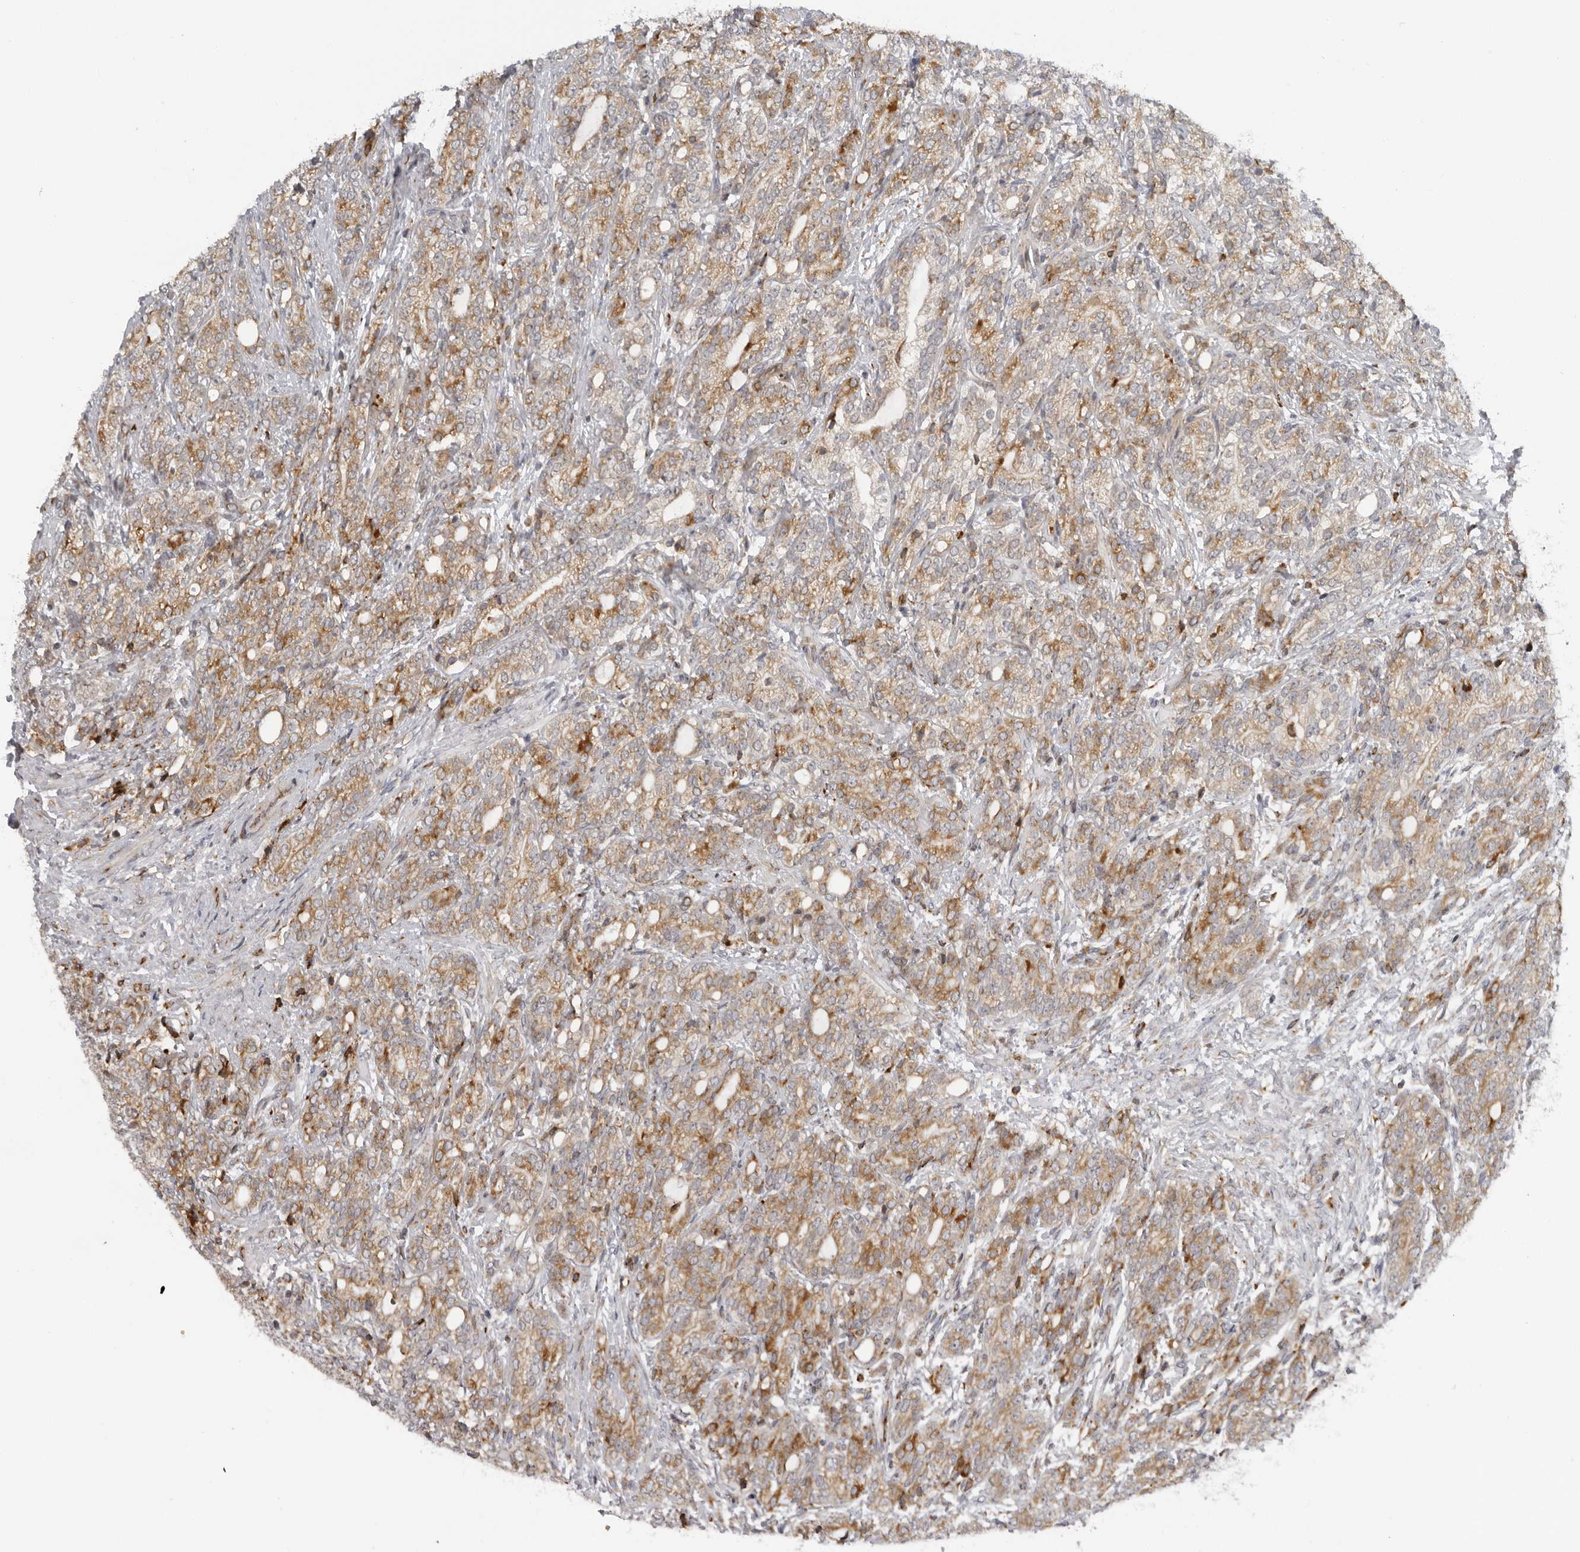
{"staining": {"intensity": "moderate", "quantity": ">75%", "location": "cytoplasmic/membranous"}, "tissue": "prostate cancer", "cell_type": "Tumor cells", "image_type": "cancer", "snomed": [{"axis": "morphology", "description": "Adenocarcinoma, High grade"}, {"axis": "topography", "description": "Prostate"}], "caption": "Human prostate cancer (adenocarcinoma (high-grade)) stained with a protein marker exhibits moderate staining in tumor cells.", "gene": "ALPK2", "patient": {"sex": "male", "age": 57}}